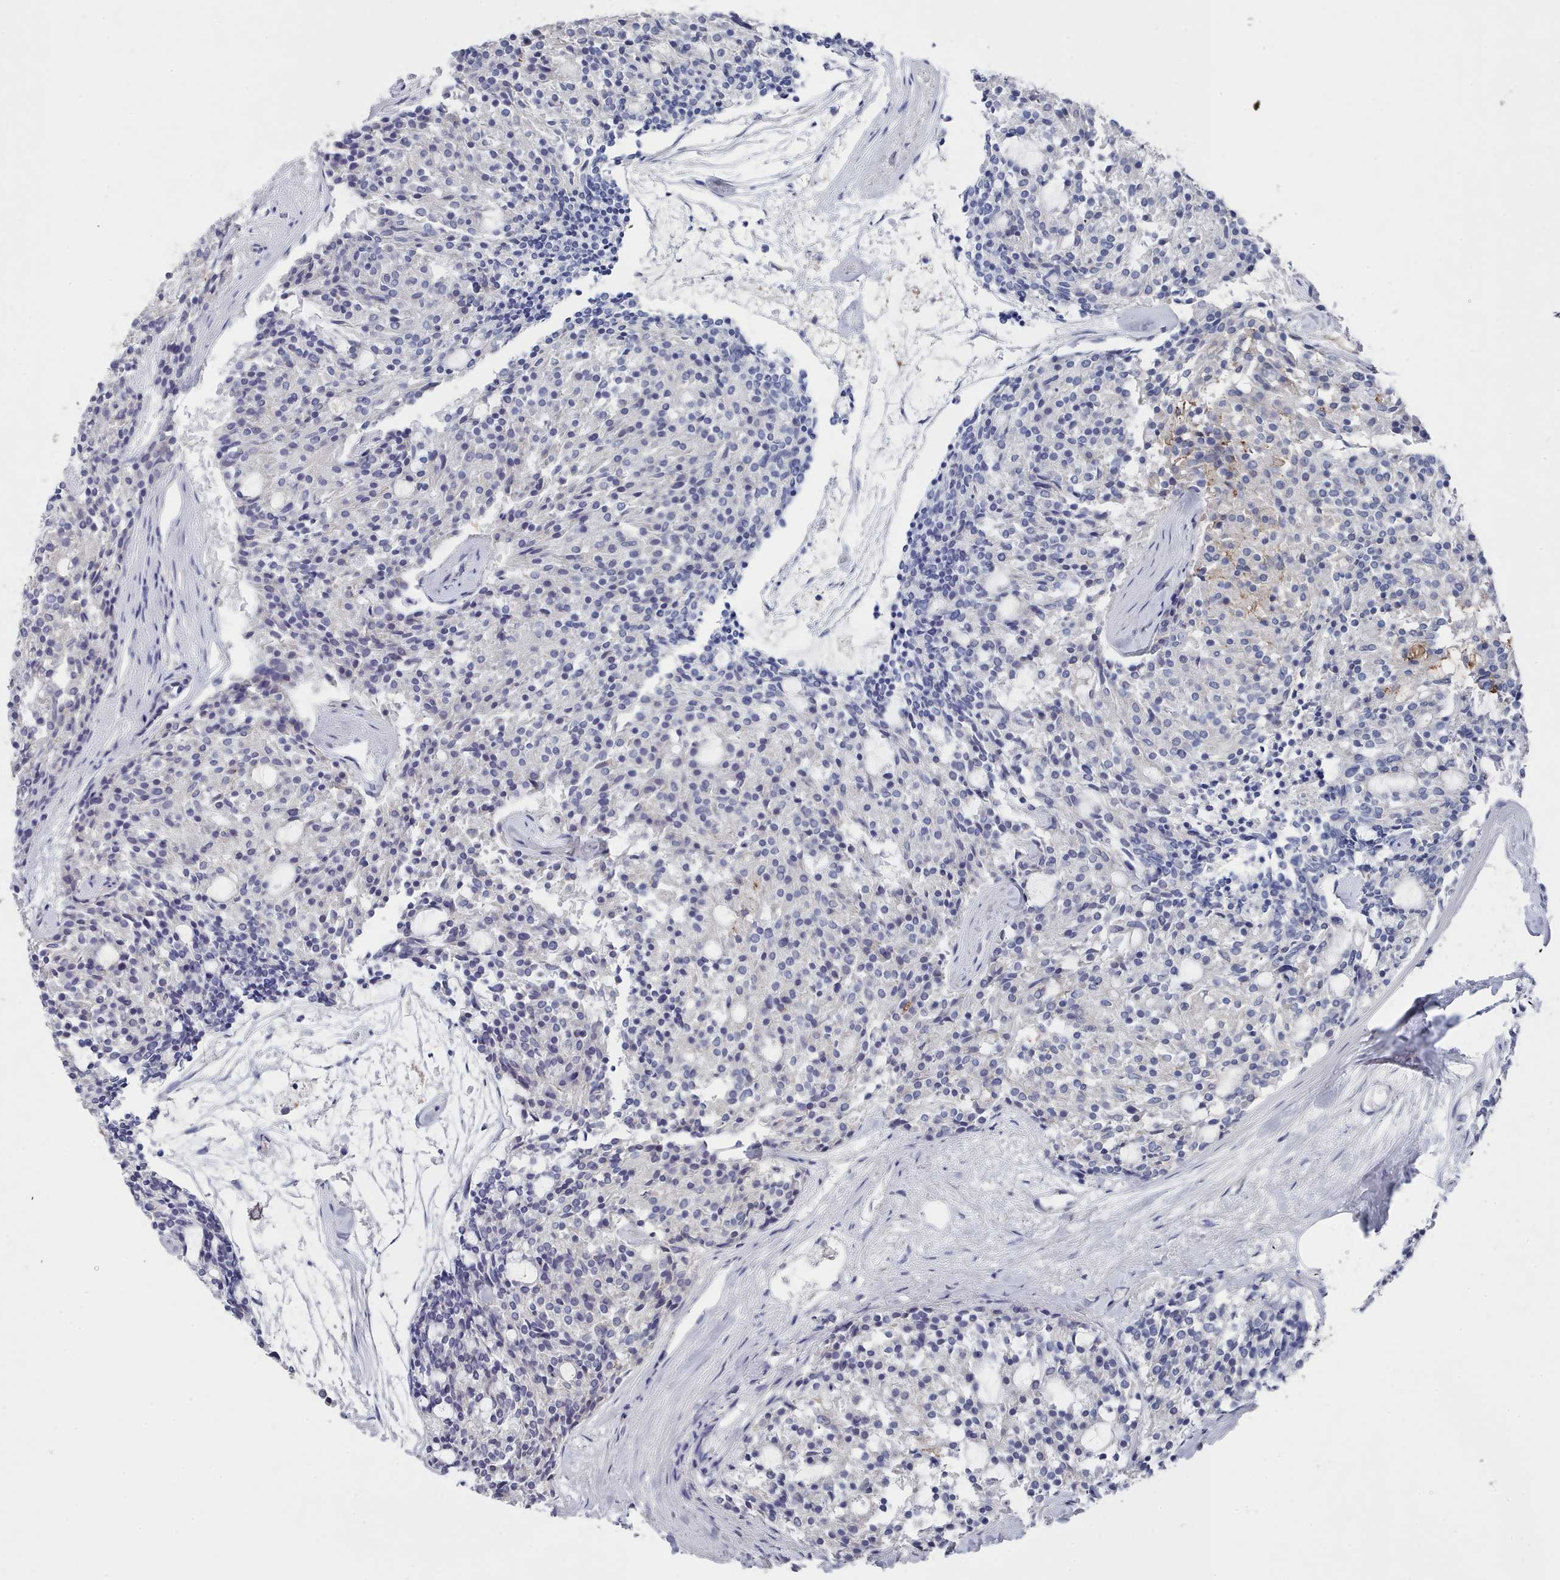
{"staining": {"intensity": "negative", "quantity": "none", "location": "none"}, "tissue": "carcinoid", "cell_type": "Tumor cells", "image_type": "cancer", "snomed": [{"axis": "morphology", "description": "Carcinoid, malignant, NOS"}, {"axis": "topography", "description": "Pancreas"}], "caption": "This is an immunohistochemistry (IHC) image of human carcinoid. There is no staining in tumor cells.", "gene": "ACAD11", "patient": {"sex": "female", "age": 54}}